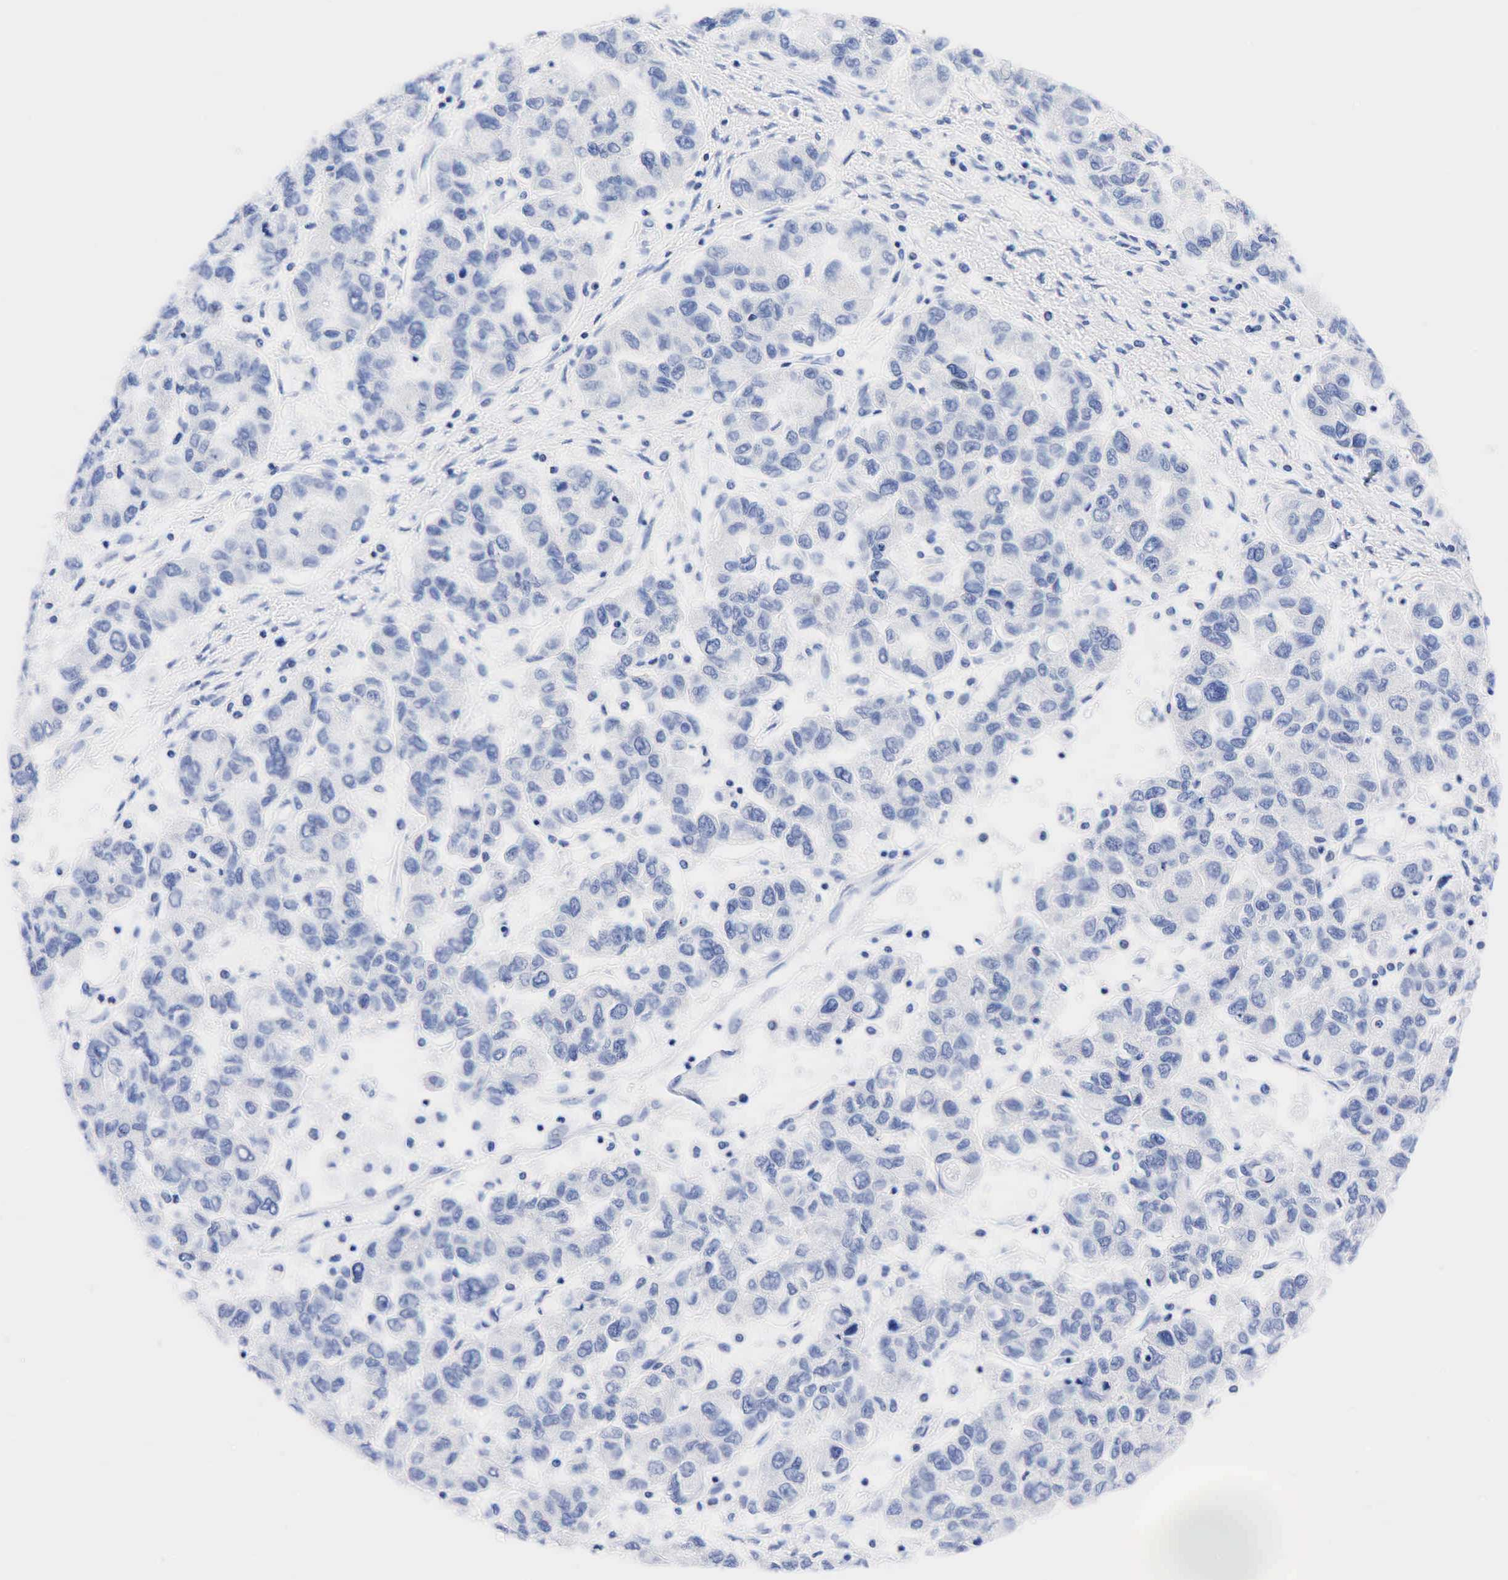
{"staining": {"intensity": "negative", "quantity": "none", "location": "none"}, "tissue": "ovarian cancer", "cell_type": "Tumor cells", "image_type": "cancer", "snomed": [{"axis": "morphology", "description": "Cystadenocarcinoma, serous, NOS"}, {"axis": "topography", "description": "Ovary"}], "caption": "Tumor cells show no significant protein positivity in ovarian serous cystadenocarcinoma.", "gene": "NKX2-1", "patient": {"sex": "female", "age": 84}}